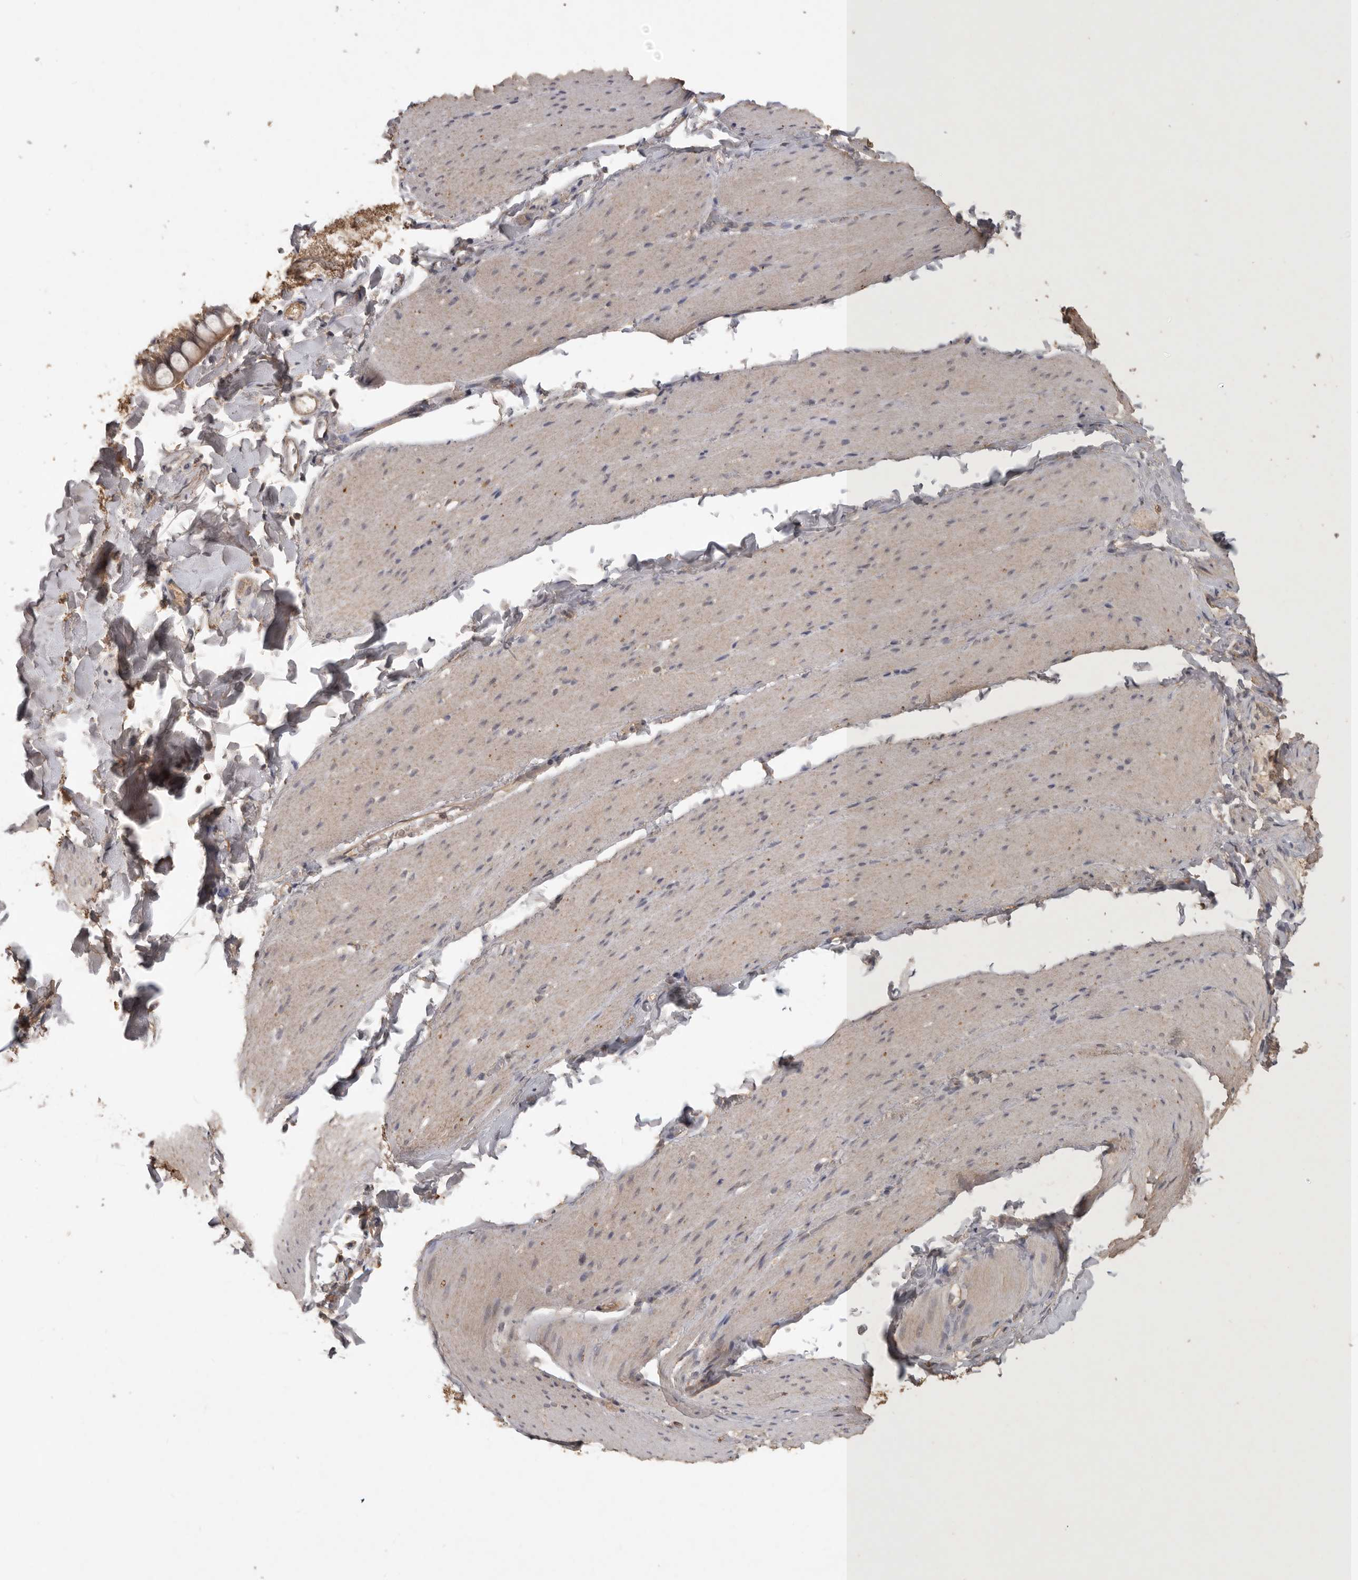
{"staining": {"intensity": "weak", "quantity": "<25%", "location": "cytoplasmic/membranous"}, "tissue": "smooth muscle", "cell_type": "Smooth muscle cells", "image_type": "normal", "snomed": [{"axis": "morphology", "description": "Normal tissue, NOS"}, {"axis": "topography", "description": "Smooth muscle"}, {"axis": "topography", "description": "Small intestine"}], "caption": "The immunohistochemistry photomicrograph has no significant staining in smooth muscle cells of smooth muscle.", "gene": "ADAMTS4", "patient": {"sex": "female", "age": 84}}